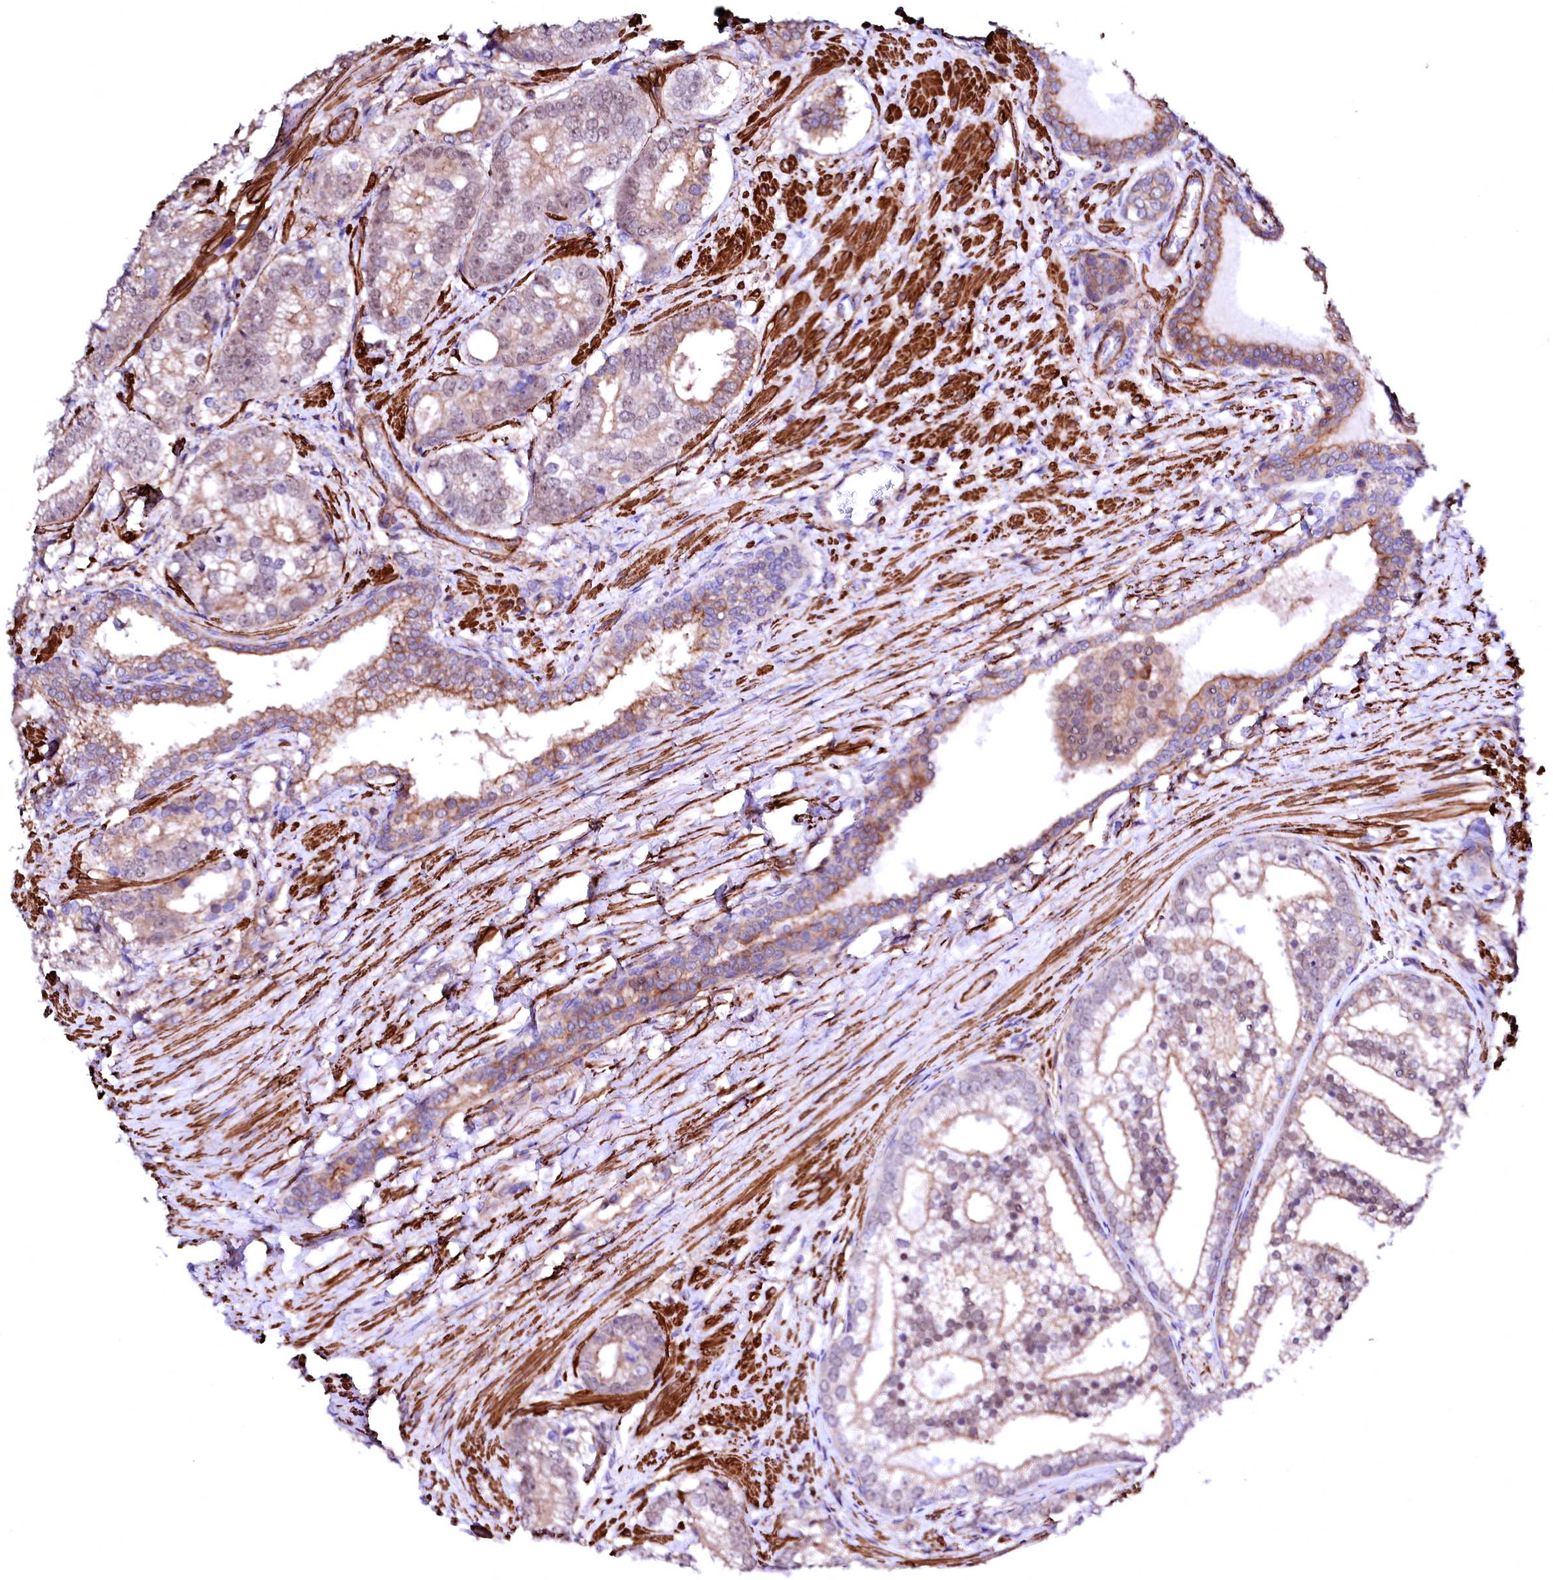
{"staining": {"intensity": "weak", "quantity": ">75%", "location": "cytoplasmic/membranous,nuclear"}, "tissue": "prostate cancer", "cell_type": "Tumor cells", "image_type": "cancer", "snomed": [{"axis": "morphology", "description": "Adenocarcinoma, High grade"}, {"axis": "topography", "description": "Prostate"}], "caption": "Prostate cancer stained with a brown dye reveals weak cytoplasmic/membranous and nuclear positive positivity in about >75% of tumor cells.", "gene": "GPR176", "patient": {"sex": "male", "age": 75}}